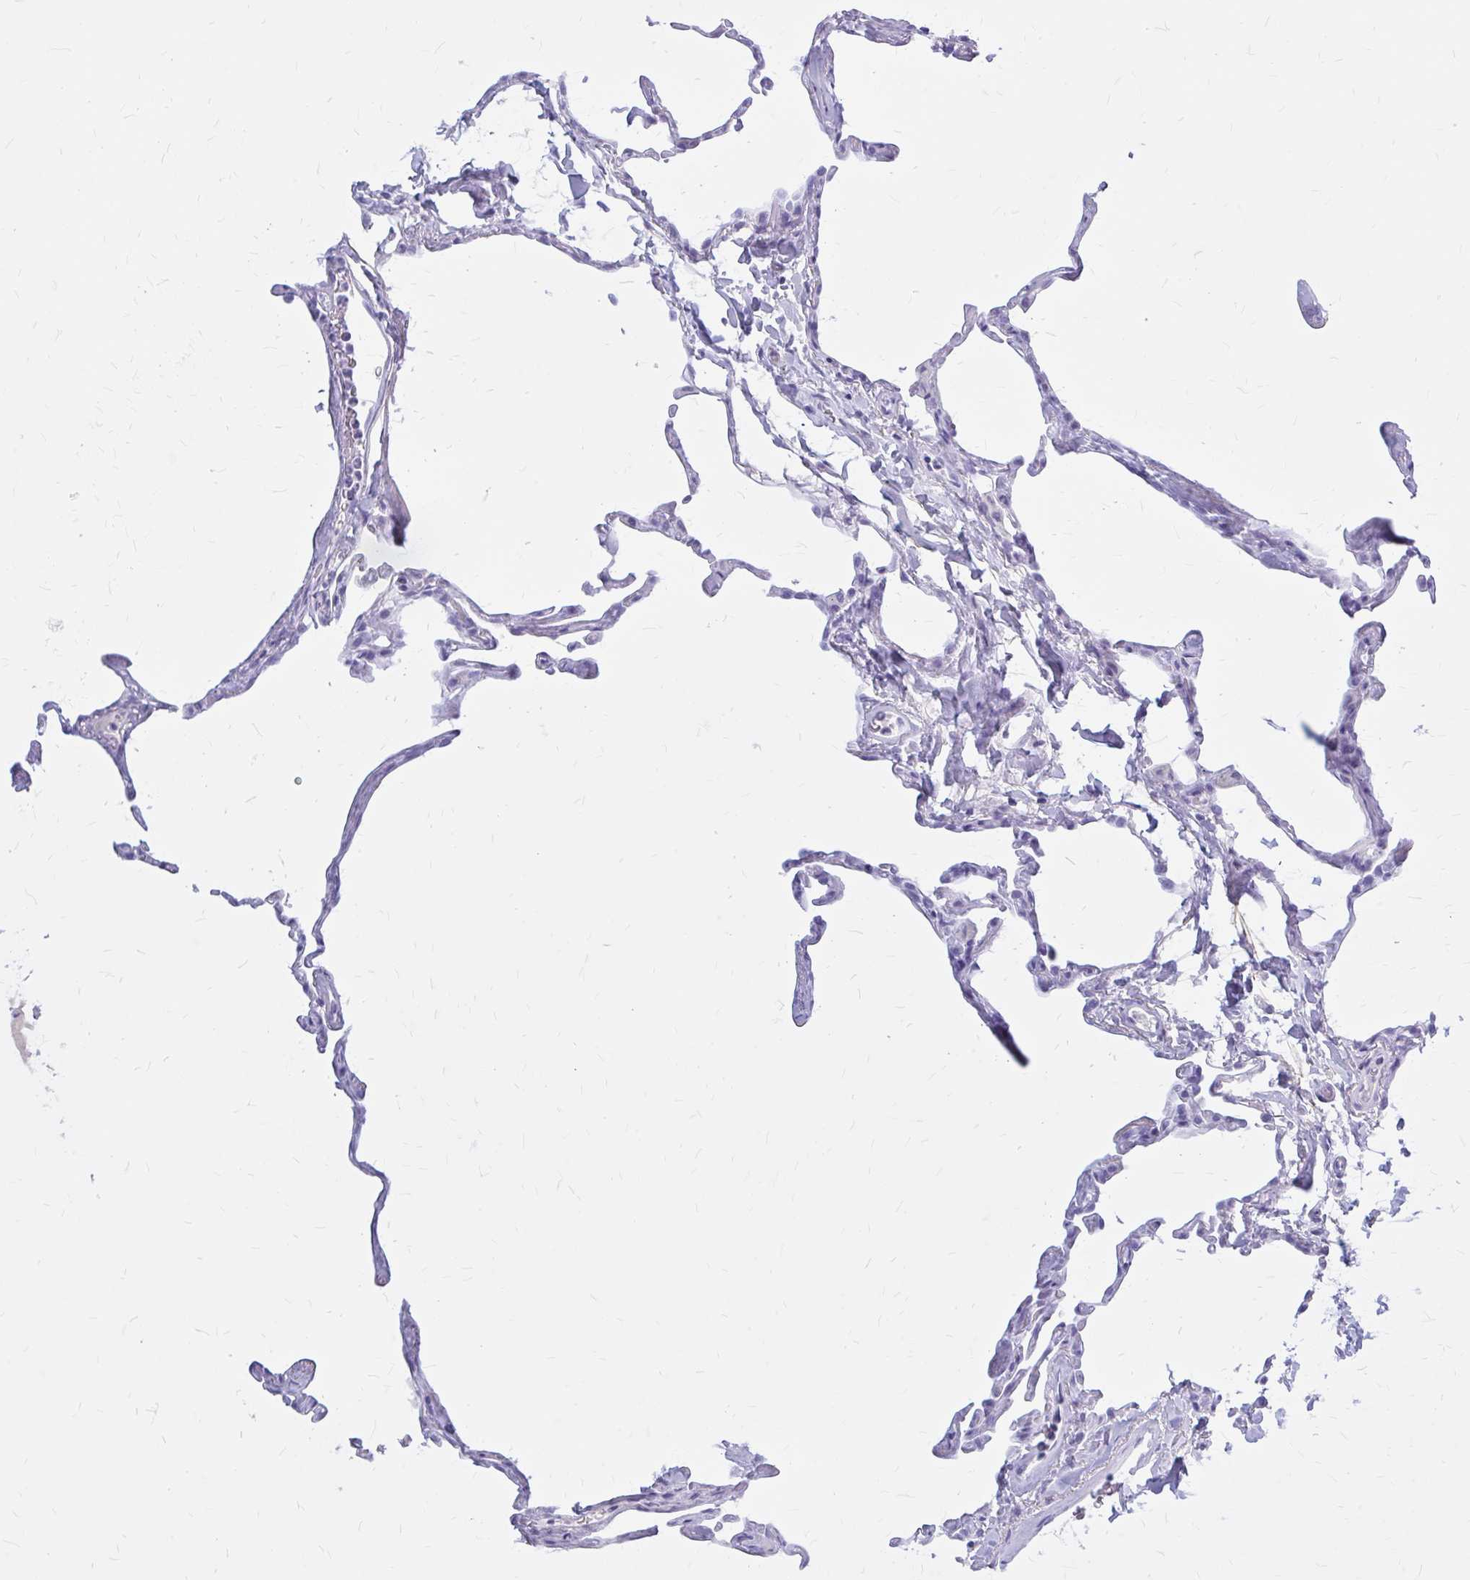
{"staining": {"intensity": "negative", "quantity": "none", "location": "none"}, "tissue": "lung", "cell_type": "Alveolar cells", "image_type": "normal", "snomed": [{"axis": "morphology", "description": "Normal tissue, NOS"}, {"axis": "topography", "description": "Lung"}], "caption": "Immunohistochemistry image of benign lung stained for a protein (brown), which shows no staining in alveolar cells.", "gene": "KLHDC7A", "patient": {"sex": "male", "age": 65}}